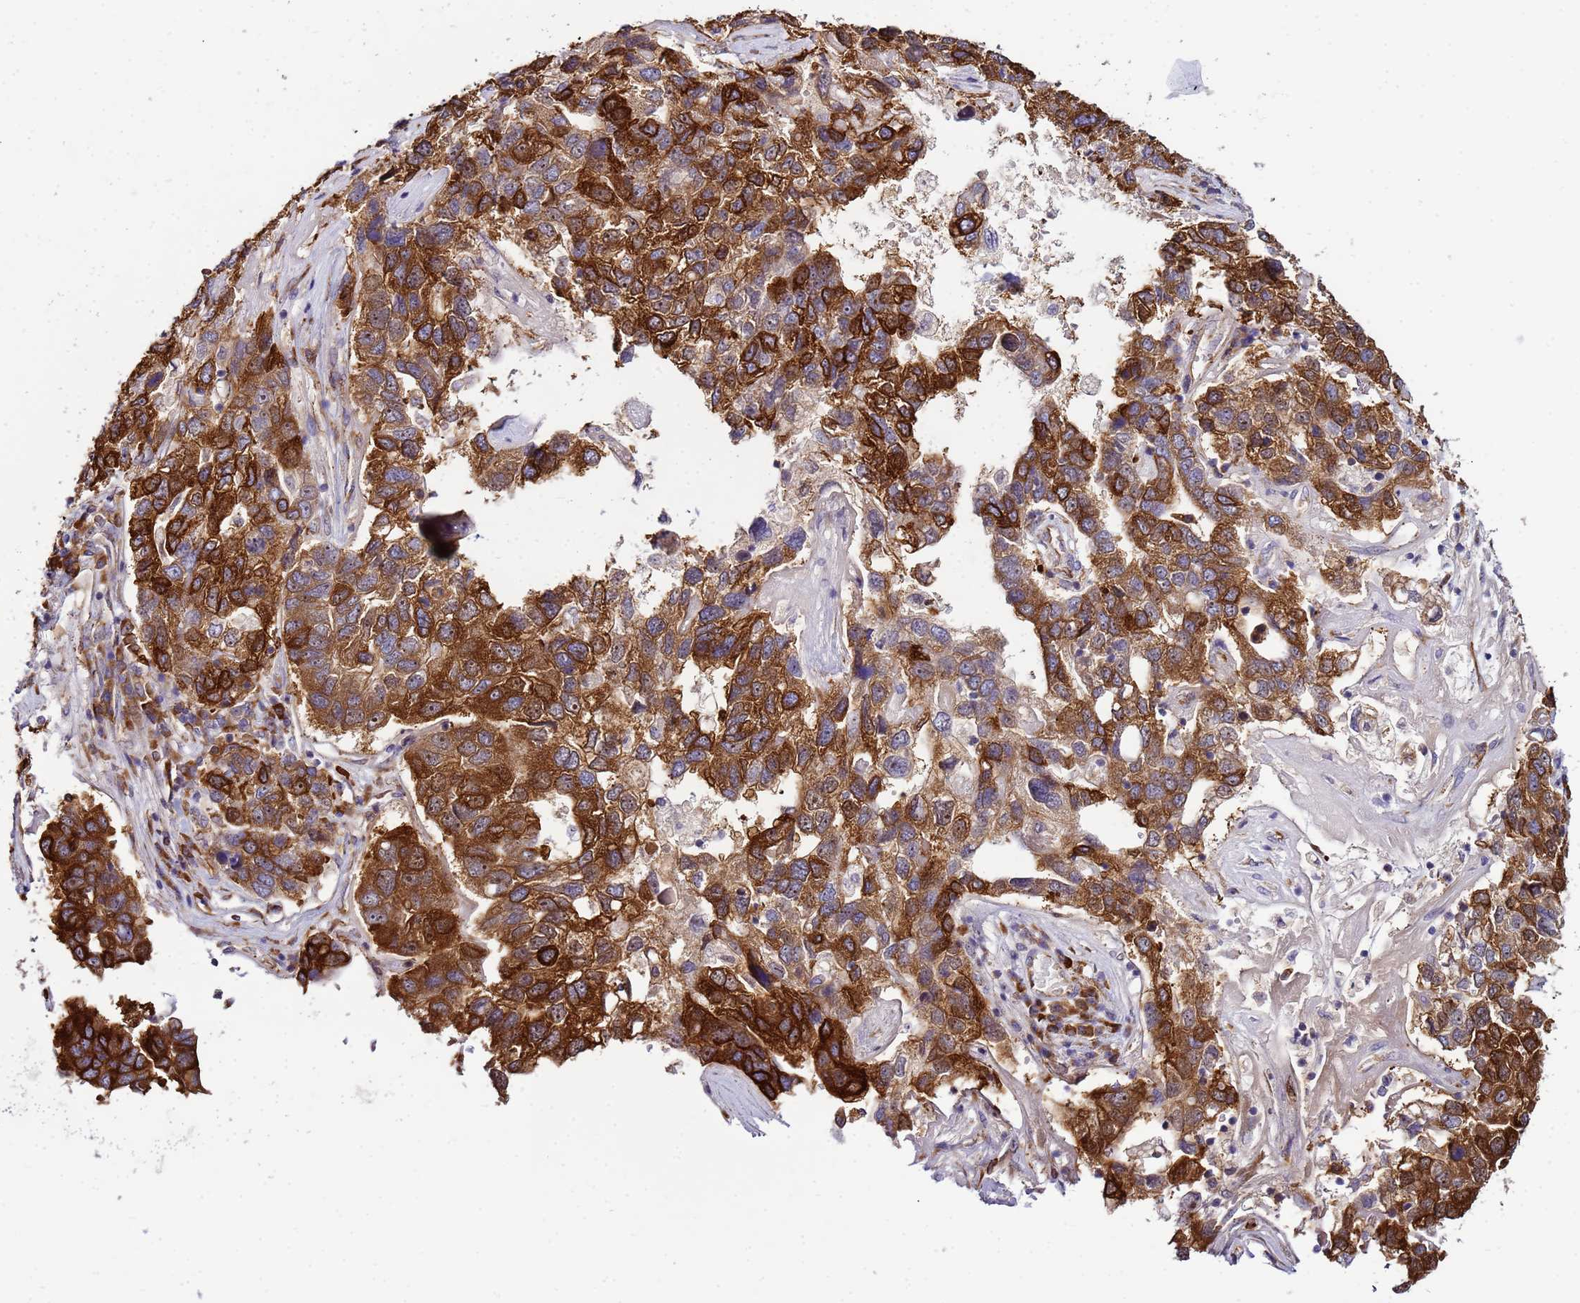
{"staining": {"intensity": "strong", "quantity": ">75%", "location": "cytoplasmic/membranous"}, "tissue": "pancreatic cancer", "cell_type": "Tumor cells", "image_type": "cancer", "snomed": [{"axis": "morphology", "description": "Adenocarcinoma, NOS"}, {"axis": "topography", "description": "Pancreas"}], "caption": "Pancreatic cancer (adenocarcinoma) stained with a brown dye exhibits strong cytoplasmic/membranous positive expression in approximately >75% of tumor cells.", "gene": "NOL8", "patient": {"sex": "female", "age": 61}}